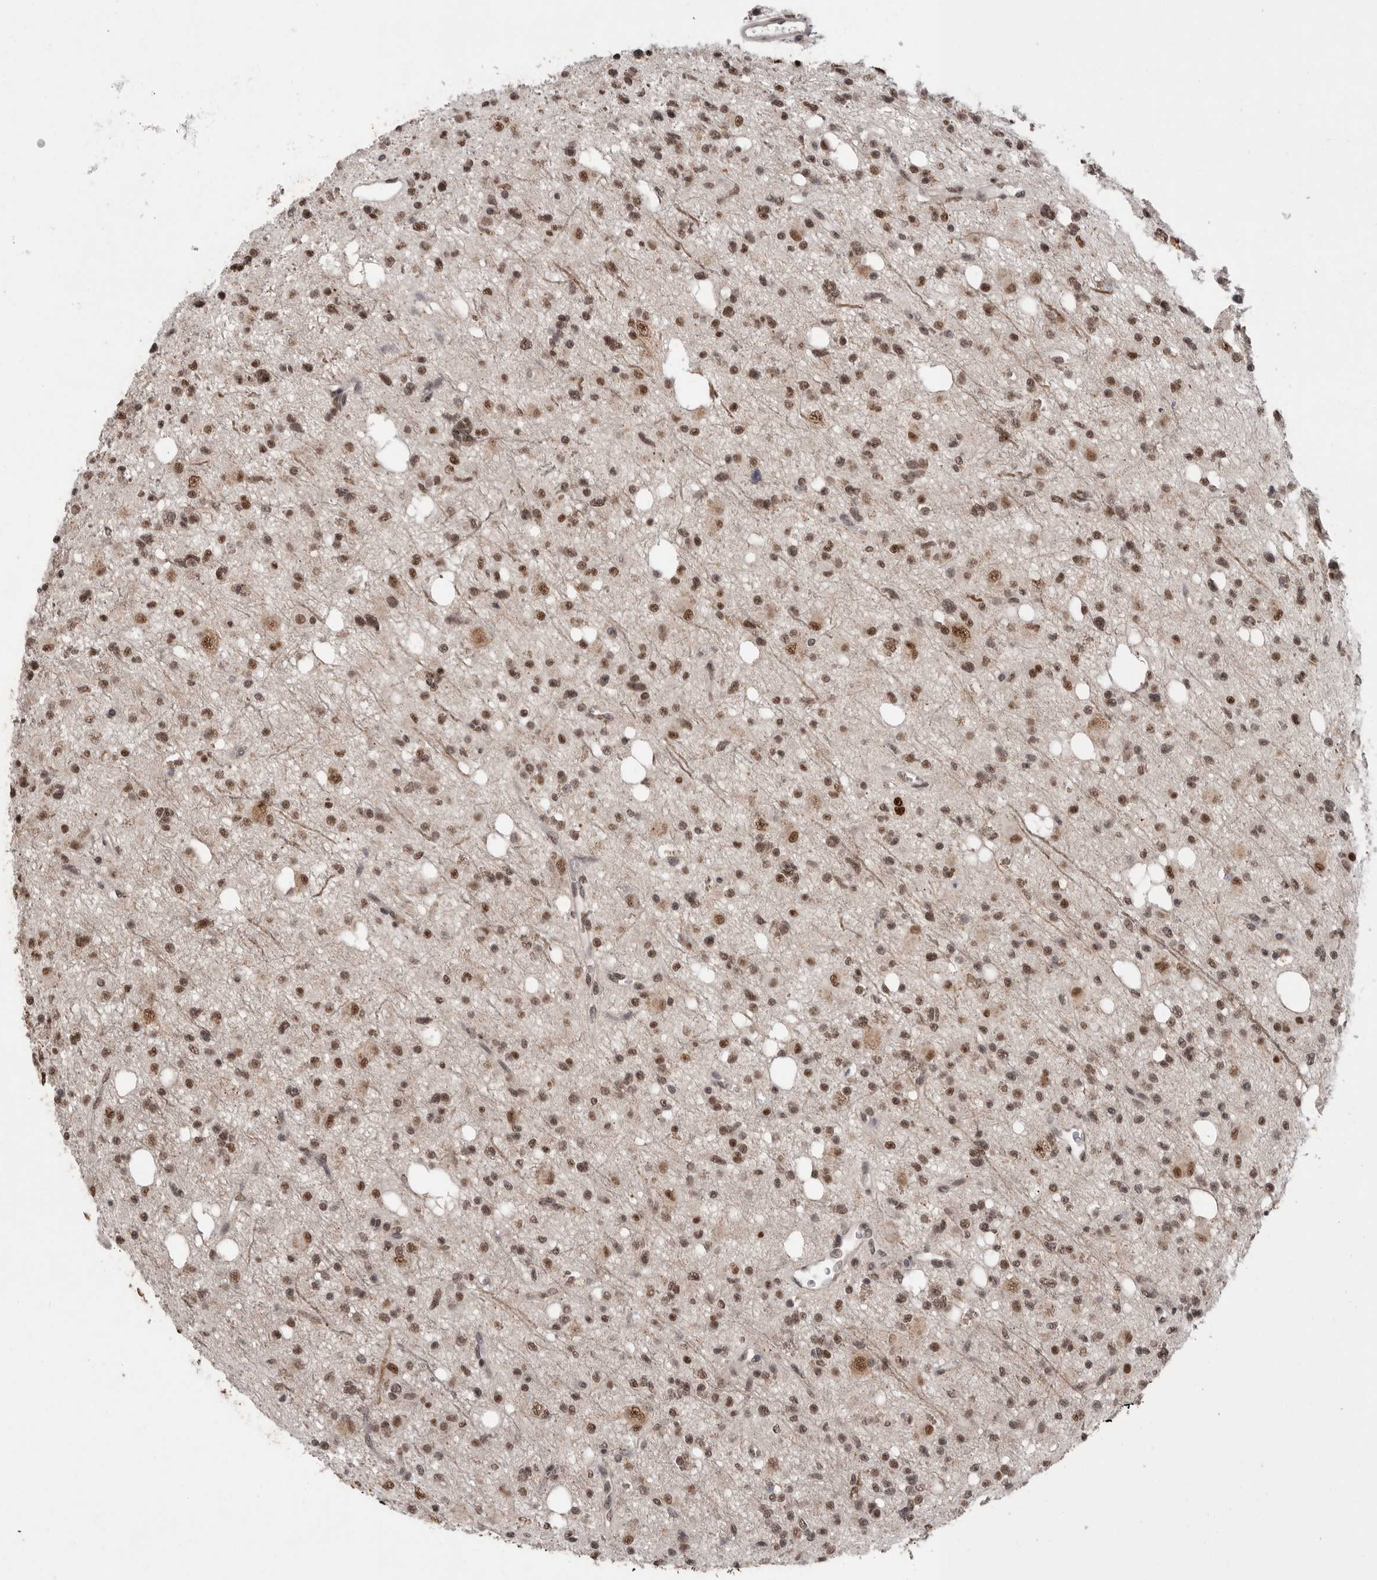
{"staining": {"intensity": "moderate", "quantity": ">75%", "location": "nuclear"}, "tissue": "glioma", "cell_type": "Tumor cells", "image_type": "cancer", "snomed": [{"axis": "morphology", "description": "Glioma, malignant, High grade"}, {"axis": "topography", "description": "Brain"}], "caption": "Immunohistochemical staining of malignant glioma (high-grade) reveals medium levels of moderate nuclear expression in approximately >75% of tumor cells.", "gene": "PPP1R10", "patient": {"sex": "female", "age": 62}}